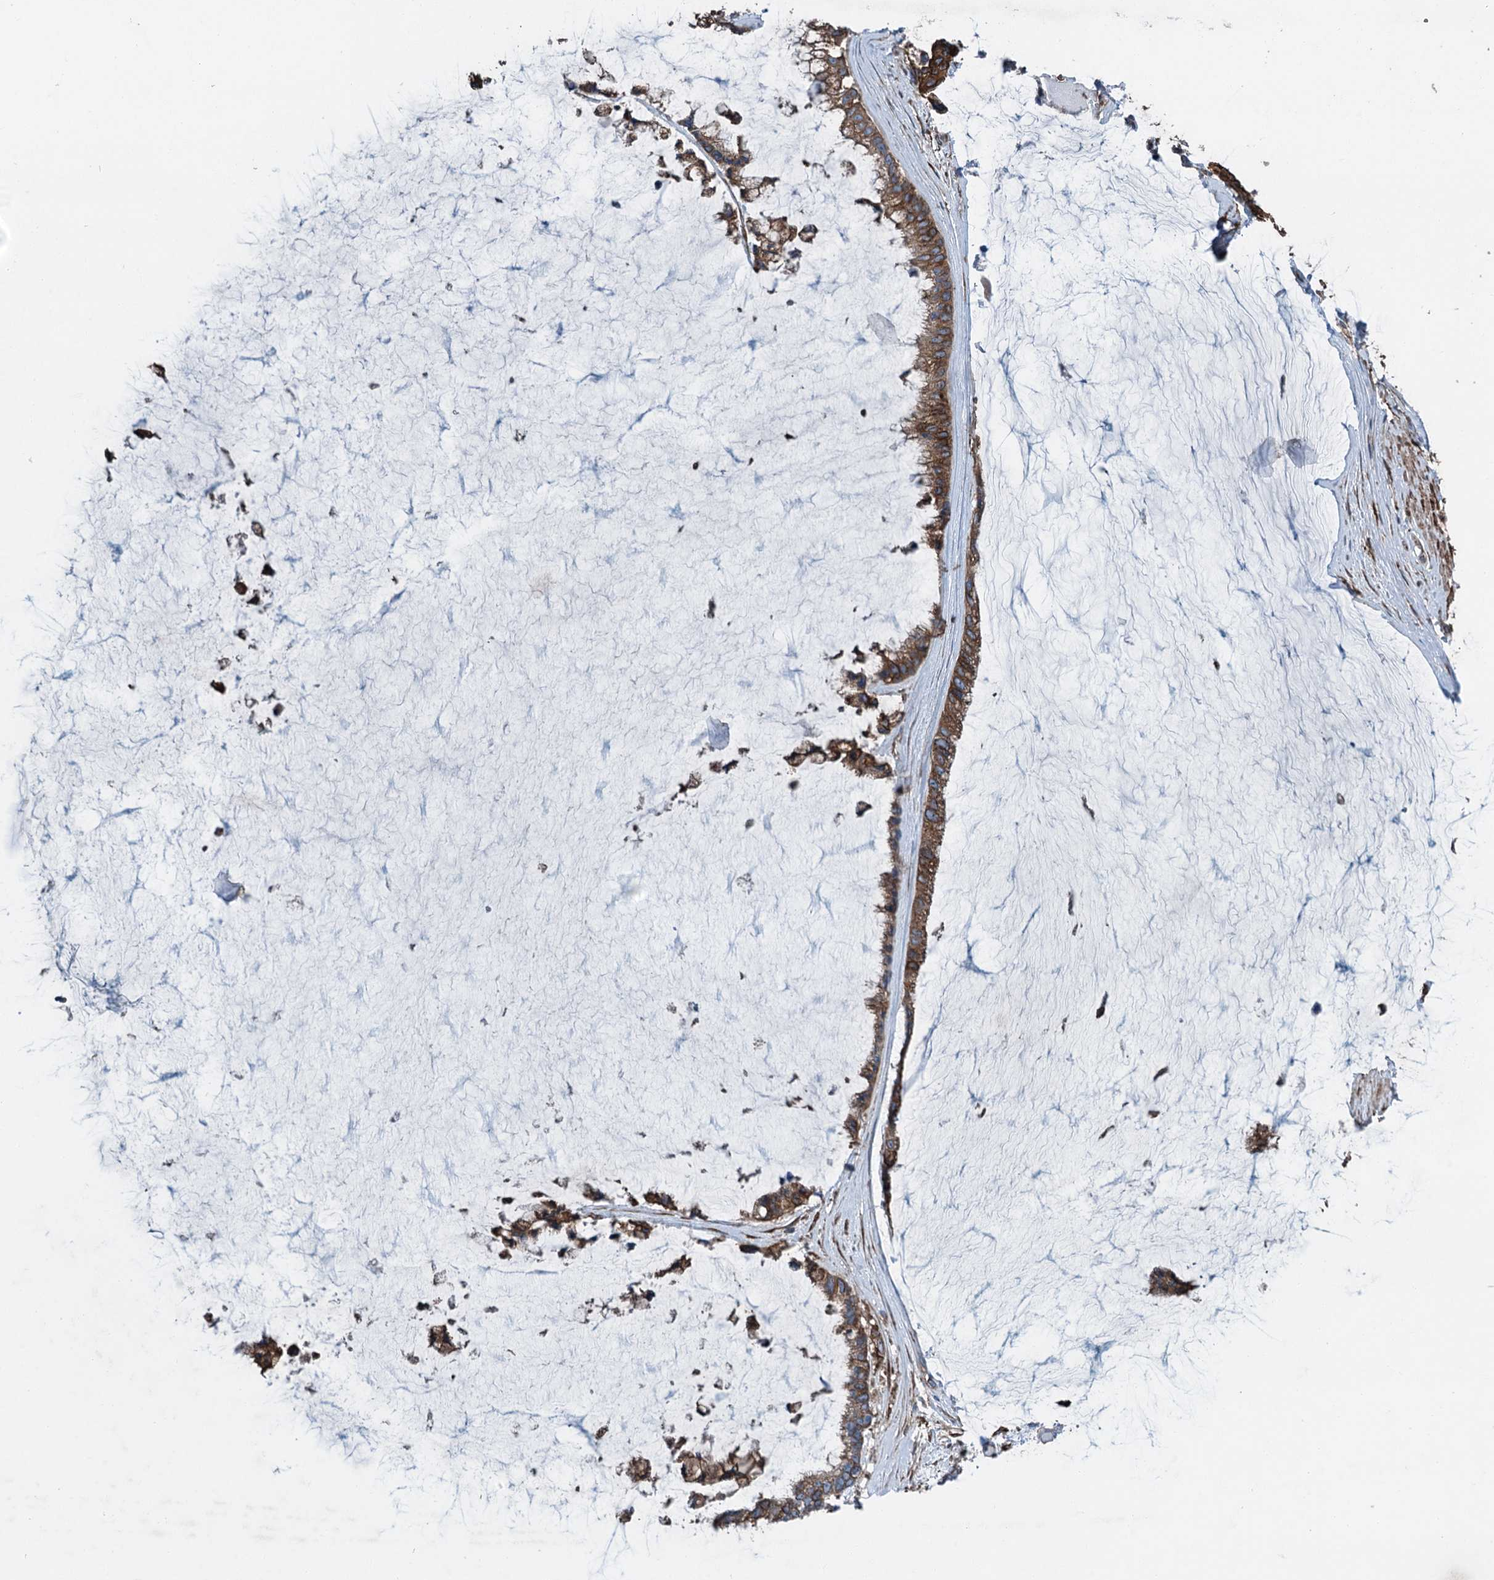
{"staining": {"intensity": "moderate", "quantity": ">75%", "location": "cytoplasmic/membranous"}, "tissue": "ovarian cancer", "cell_type": "Tumor cells", "image_type": "cancer", "snomed": [{"axis": "morphology", "description": "Cystadenocarcinoma, mucinous, NOS"}, {"axis": "topography", "description": "Ovary"}], "caption": "Immunohistochemical staining of human ovarian cancer (mucinous cystadenocarcinoma) demonstrates medium levels of moderate cytoplasmic/membranous protein positivity in about >75% of tumor cells. The staining was performed using DAB (3,3'-diaminobenzidine), with brown indicating positive protein expression. Nuclei are stained blue with hematoxylin.", "gene": "CALCOCO1", "patient": {"sex": "female", "age": 39}}